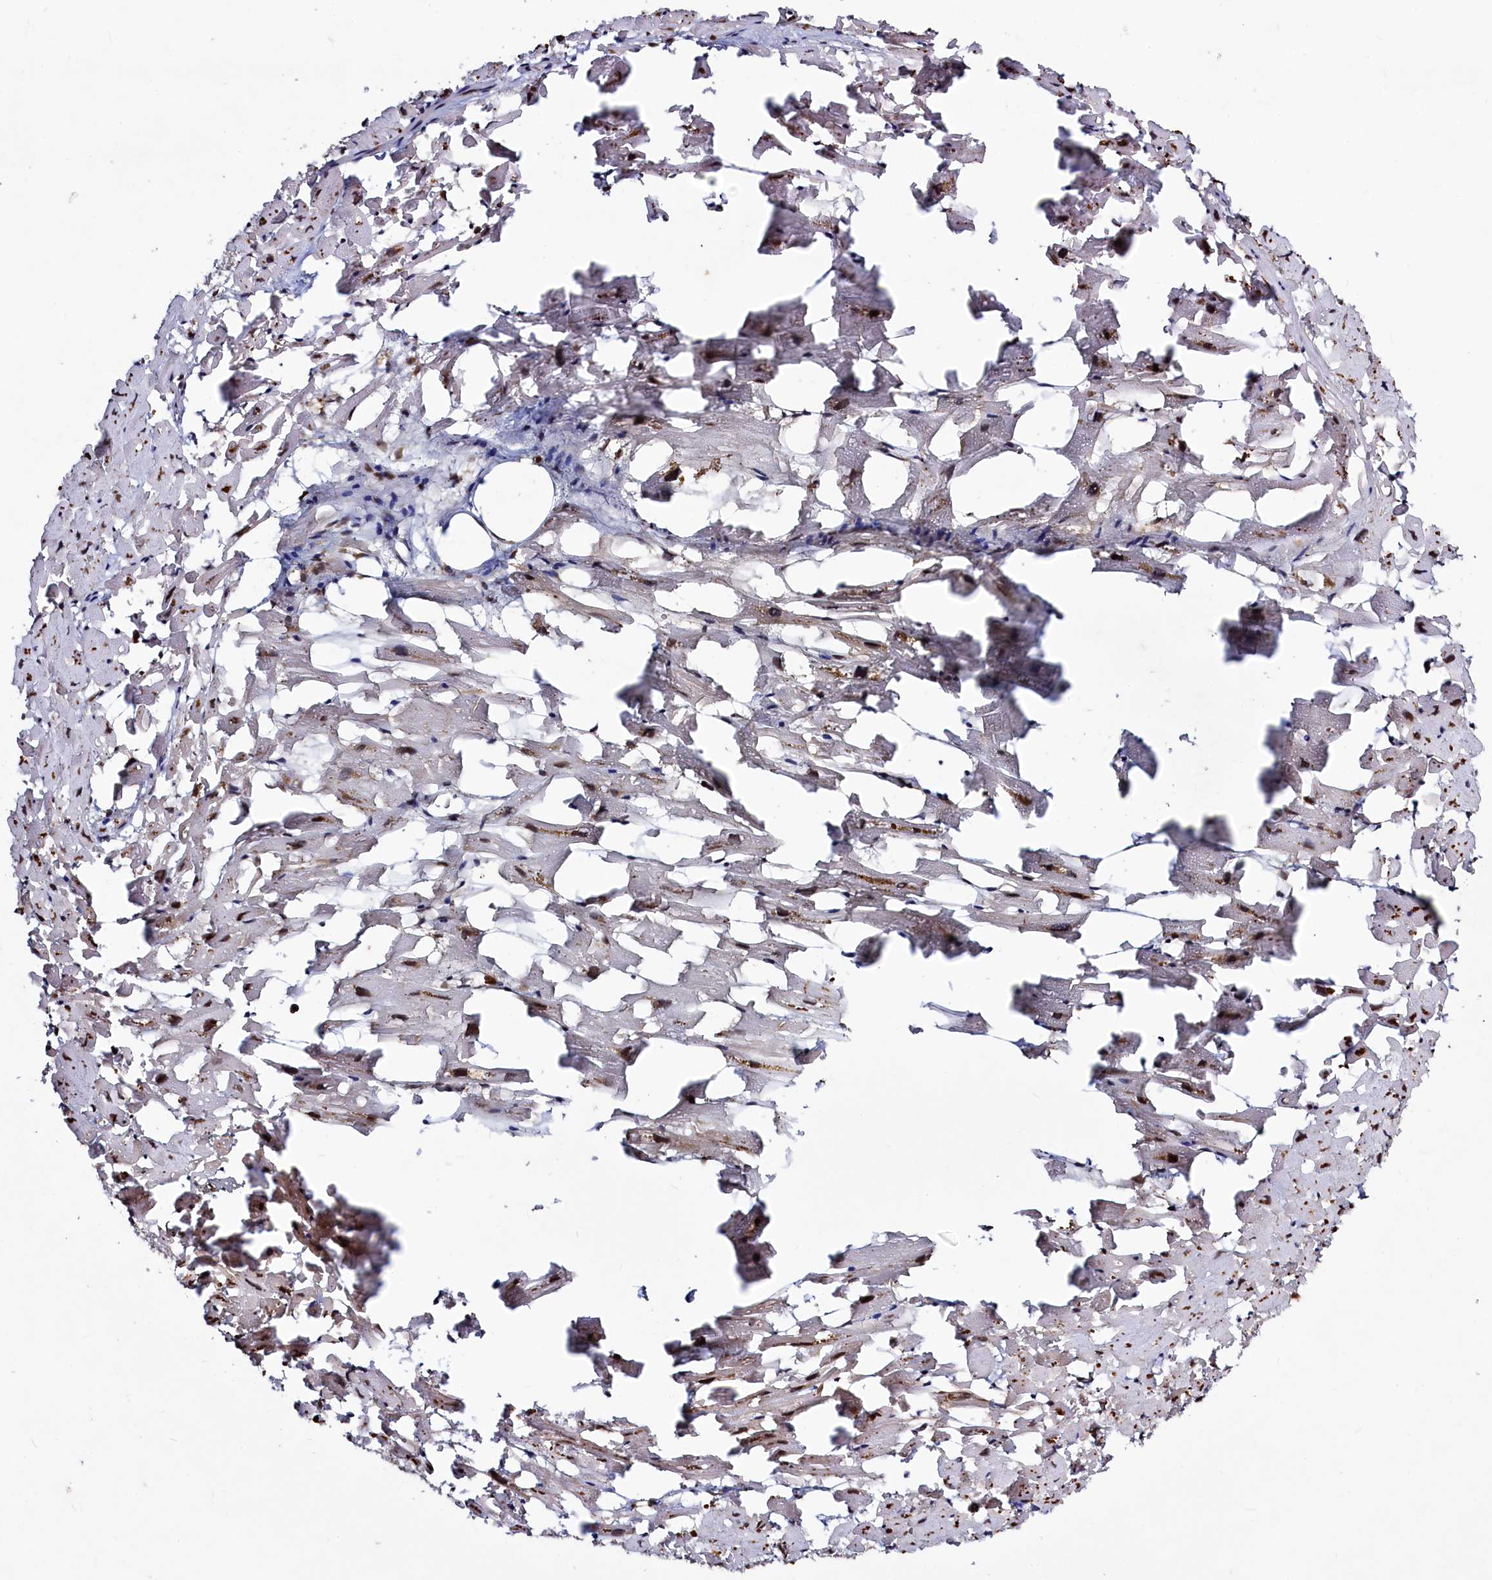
{"staining": {"intensity": "moderate", "quantity": "25%-75%", "location": "cytoplasmic/membranous,nuclear"}, "tissue": "heart muscle", "cell_type": "Cardiomyocytes", "image_type": "normal", "snomed": [{"axis": "morphology", "description": "Normal tissue, NOS"}, {"axis": "topography", "description": "Heart"}], "caption": "Immunohistochemical staining of normal heart muscle reveals moderate cytoplasmic/membranous,nuclear protein staining in approximately 25%-75% of cardiomyocytes.", "gene": "SEC24C", "patient": {"sex": "female", "age": 64}}